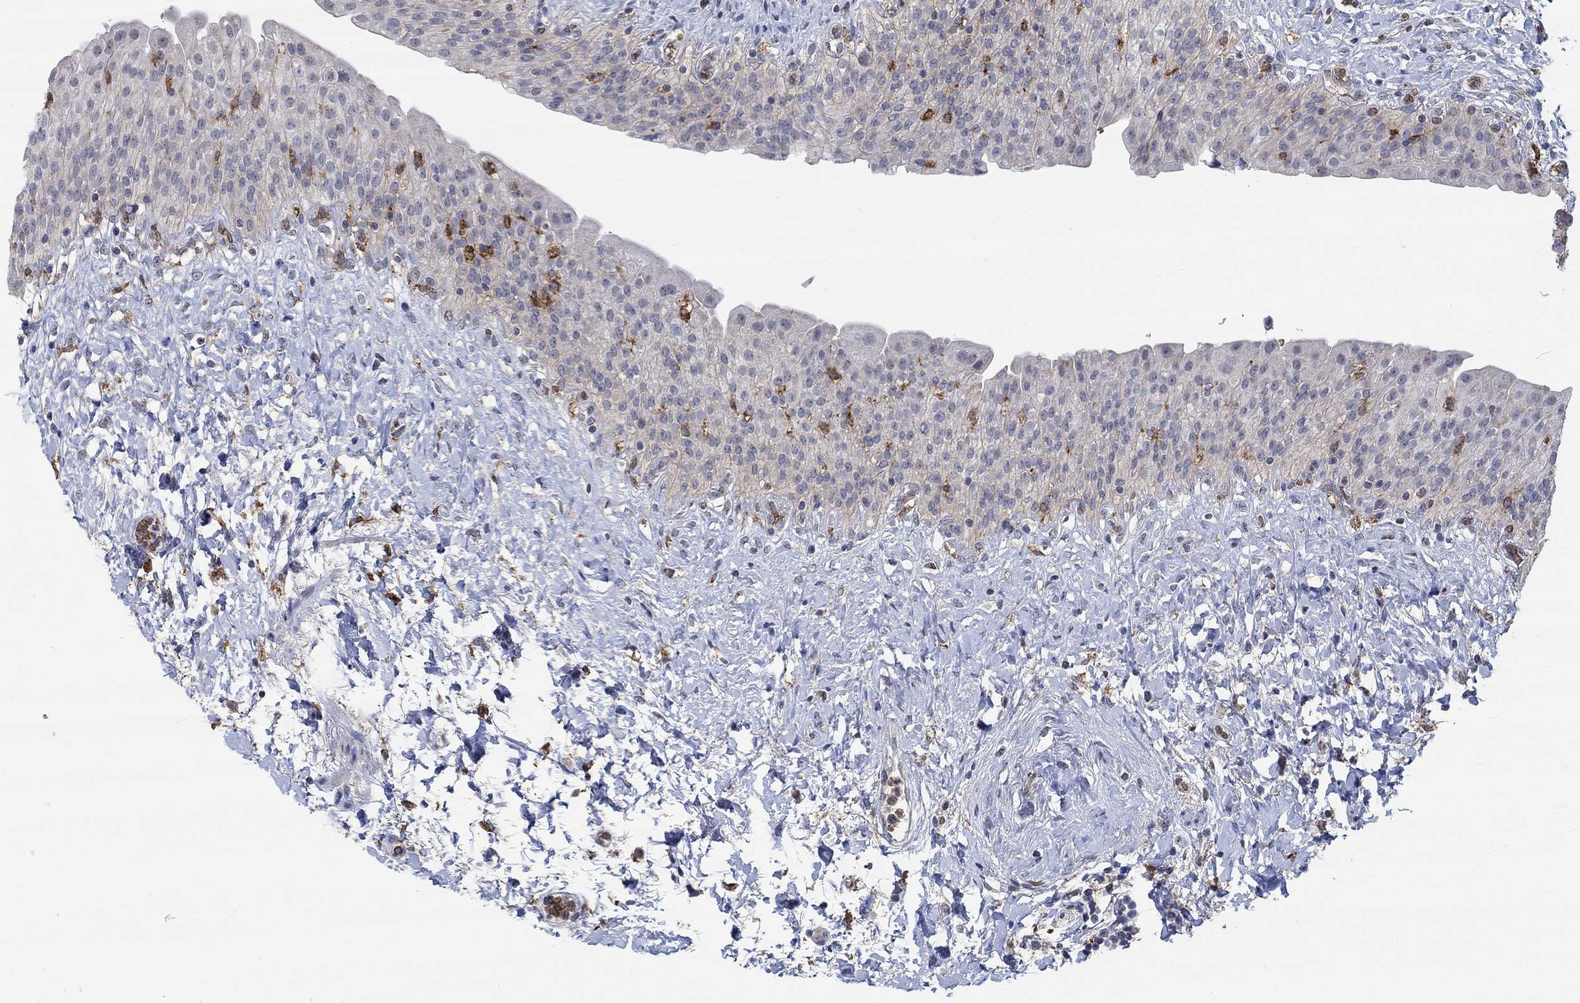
{"staining": {"intensity": "negative", "quantity": "none", "location": "none"}, "tissue": "urinary bladder", "cell_type": "Urothelial cells", "image_type": "normal", "snomed": [{"axis": "morphology", "description": "Normal tissue, NOS"}, {"axis": "morphology", "description": "Inflammation, NOS"}, {"axis": "topography", "description": "Urinary bladder"}], "caption": "Urinary bladder stained for a protein using immunohistochemistry exhibits no positivity urothelial cells.", "gene": "MPP1", "patient": {"sex": "male", "age": 64}}